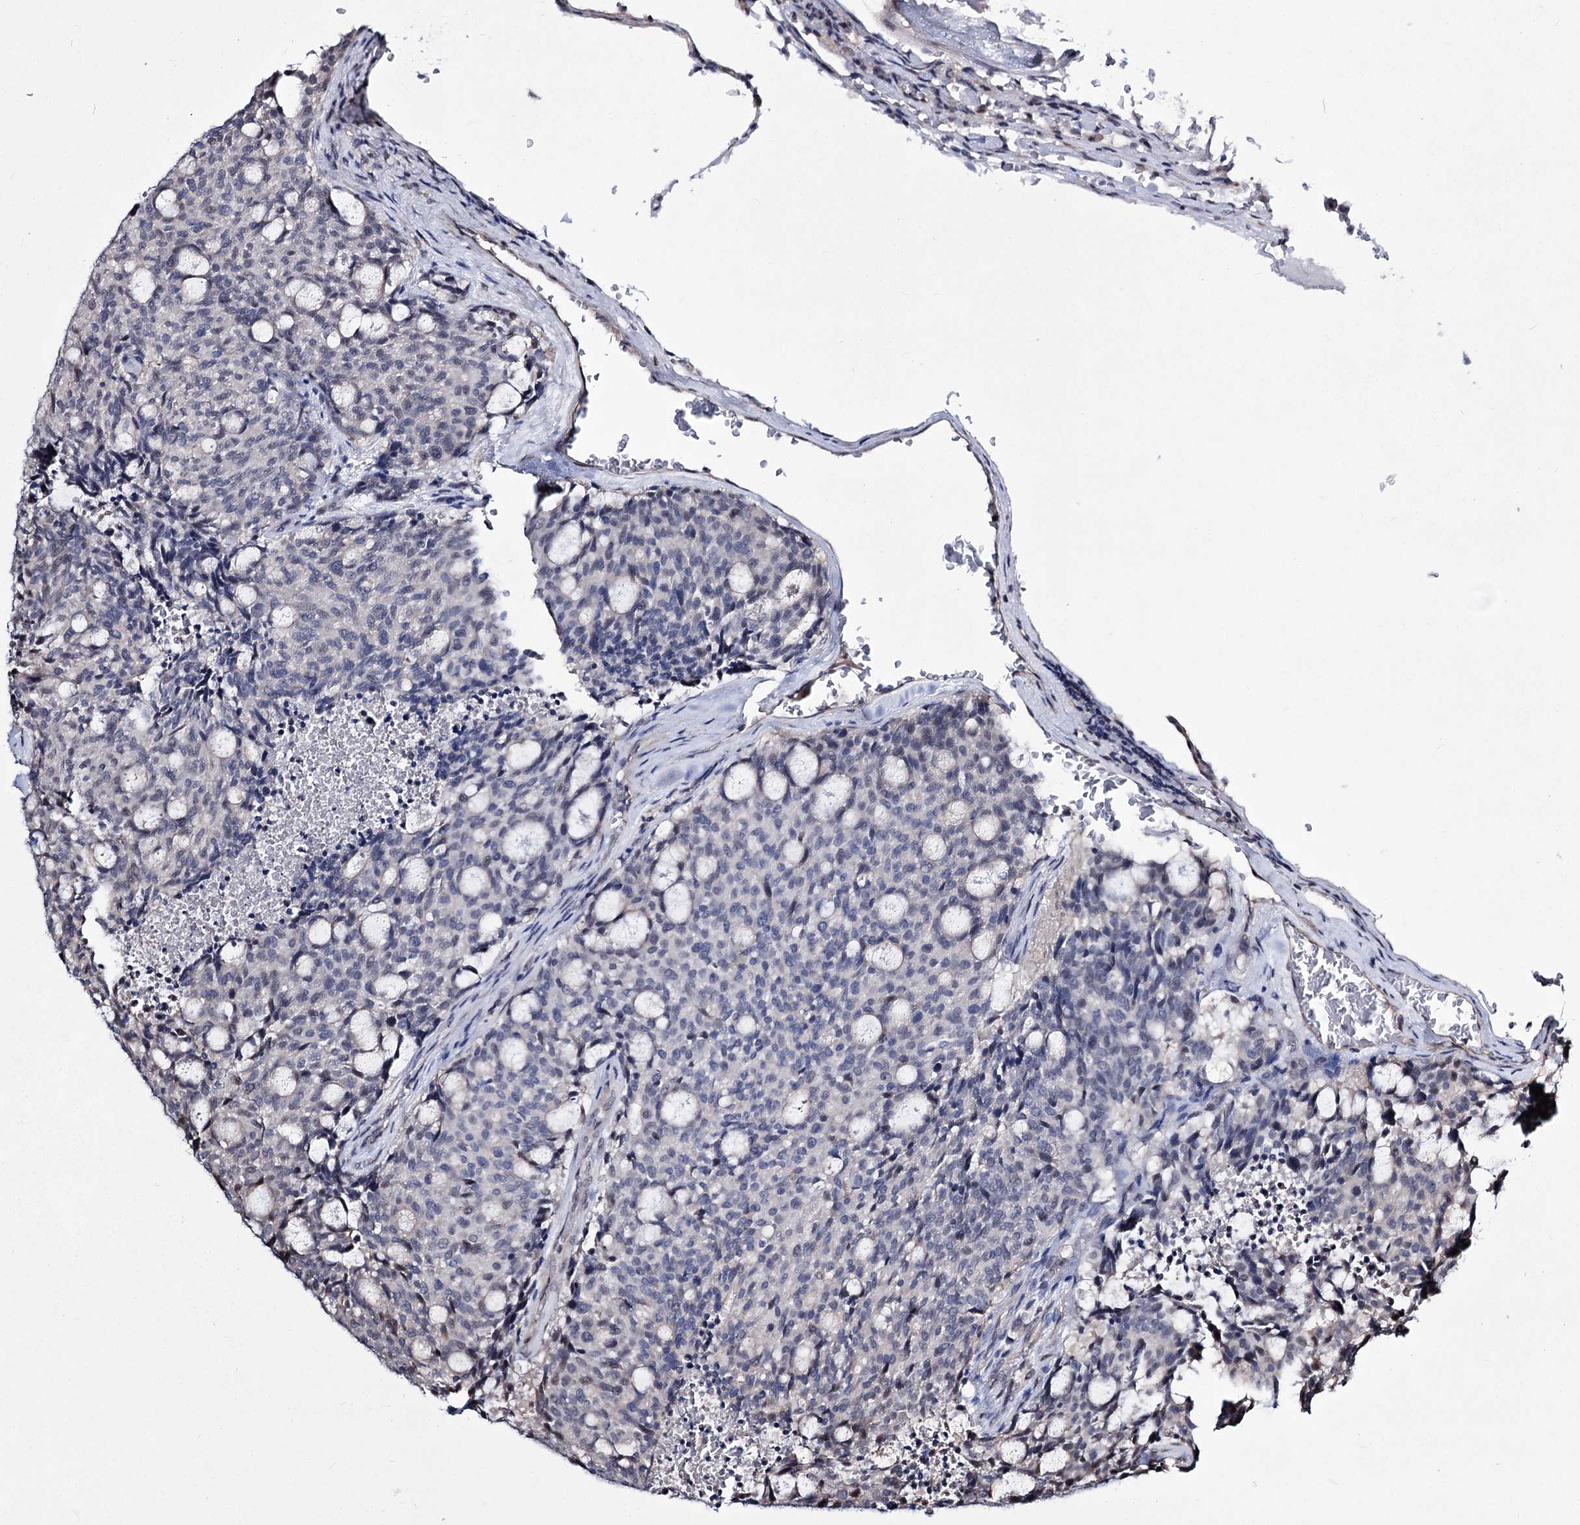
{"staining": {"intensity": "negative", "quantity": "none", "location": "none"}, "tissue": "carcinoid", "cell_type": "Tumor cells", "image_type": "cancer", "snomed": [{"axis": "morphology", "description": "Carcinoid, malignant, NOS"}, {"axis": "topography", "description": "Pancreas"}], "caption": "The immunohistochemistry photomicrograph has no significant staining in tumor cells of carcinoid tissue.", "gene": "CHMP7", "patient": {"sex": "female", "age": 54}}